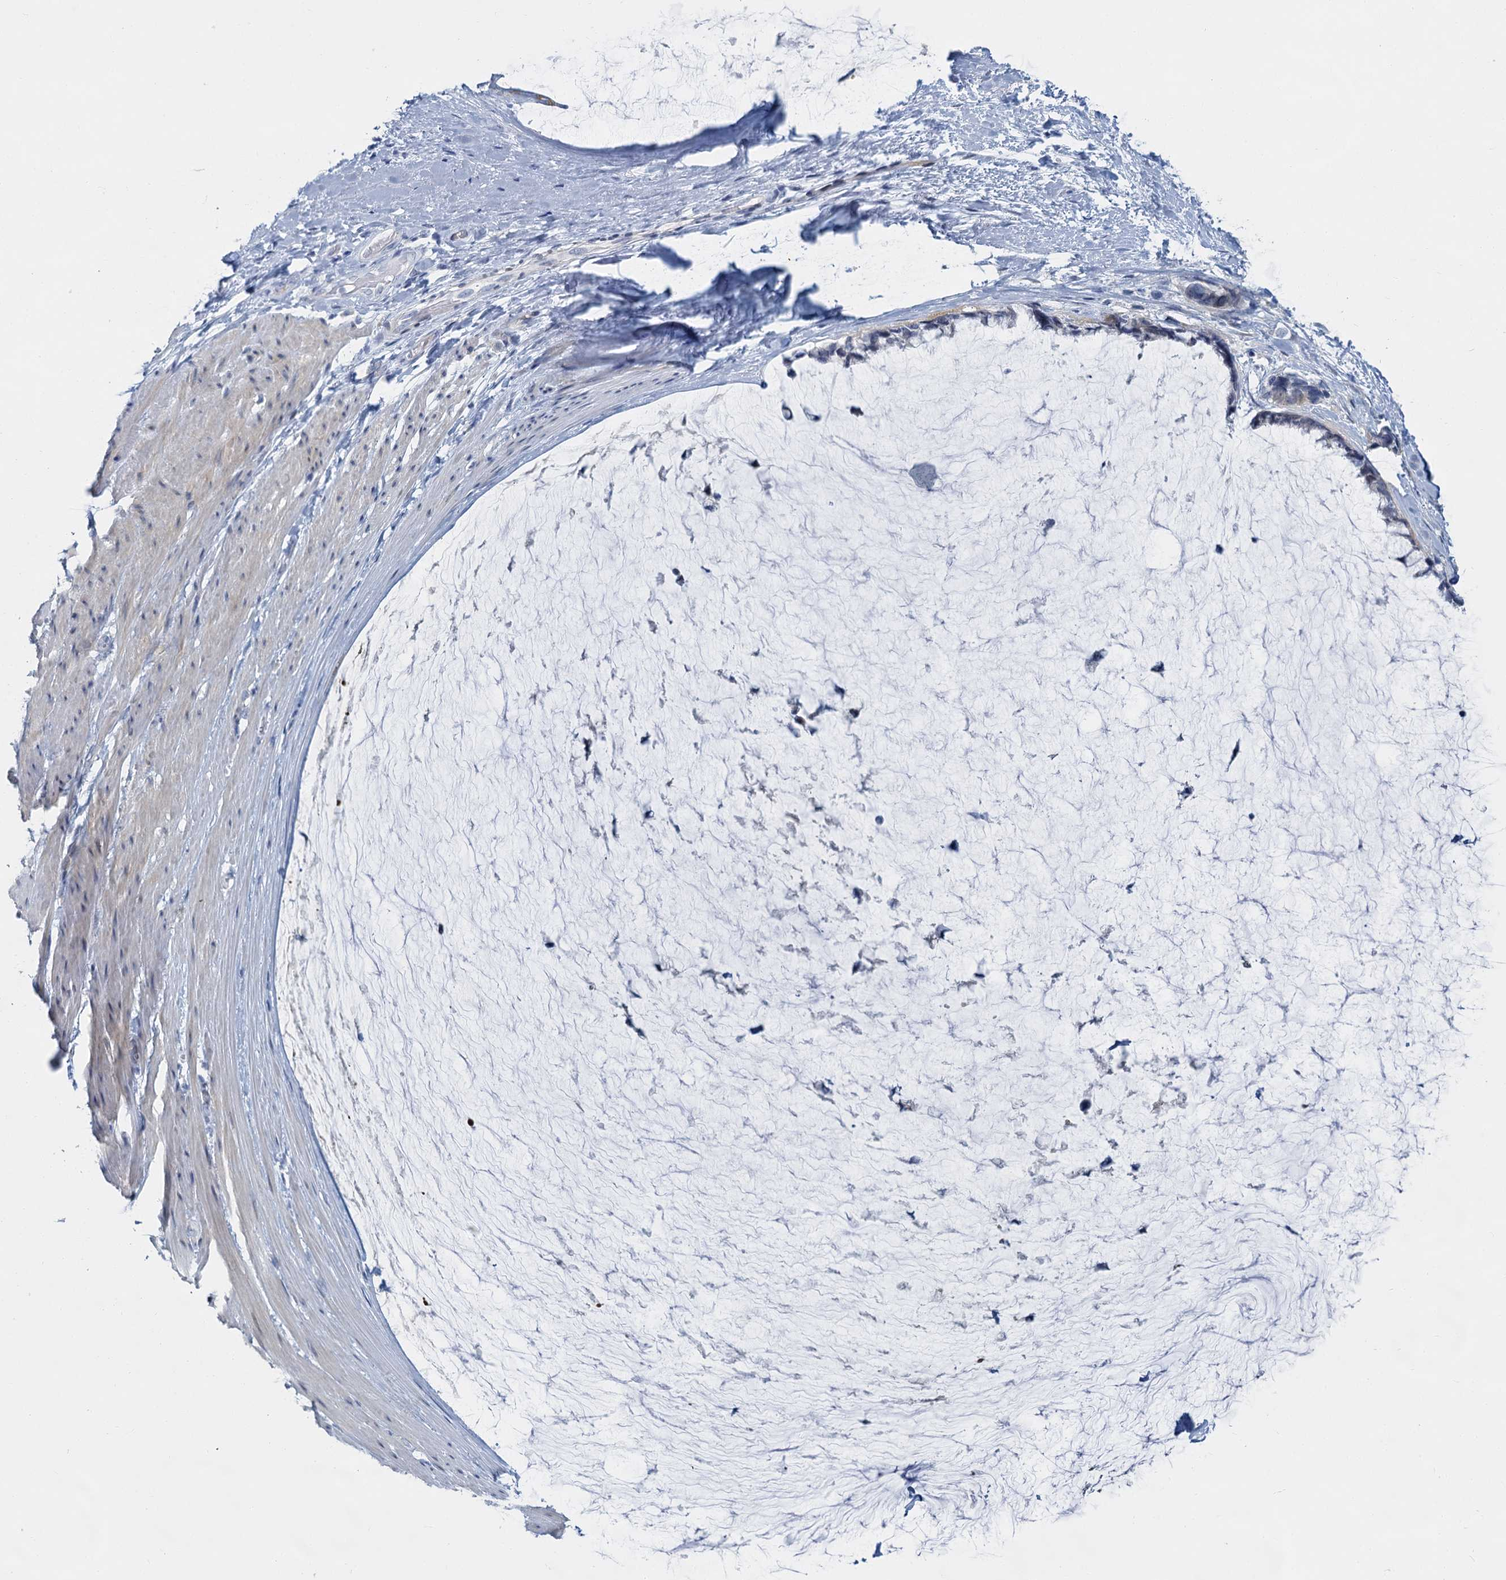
{"staining": {"intensity": "negative", "quantity": "none", "location": "none"}, "tissue": "ovarian cancer", "cell_type": "Tumor cells", "image_type": "cancer", "snomed": [{"axis": "morphology", "description": "Cystadenocarcinoma, mucinous, NOS"}, {"axis": "topography", "description": "Ovary"}], "caption": "The image exhibits no staining of tumor cells in ovarian cancer (mucinous cystadenocarcinoma).", "gene": "ACRBP", "patient": {"sex": "female", "age": 39}}